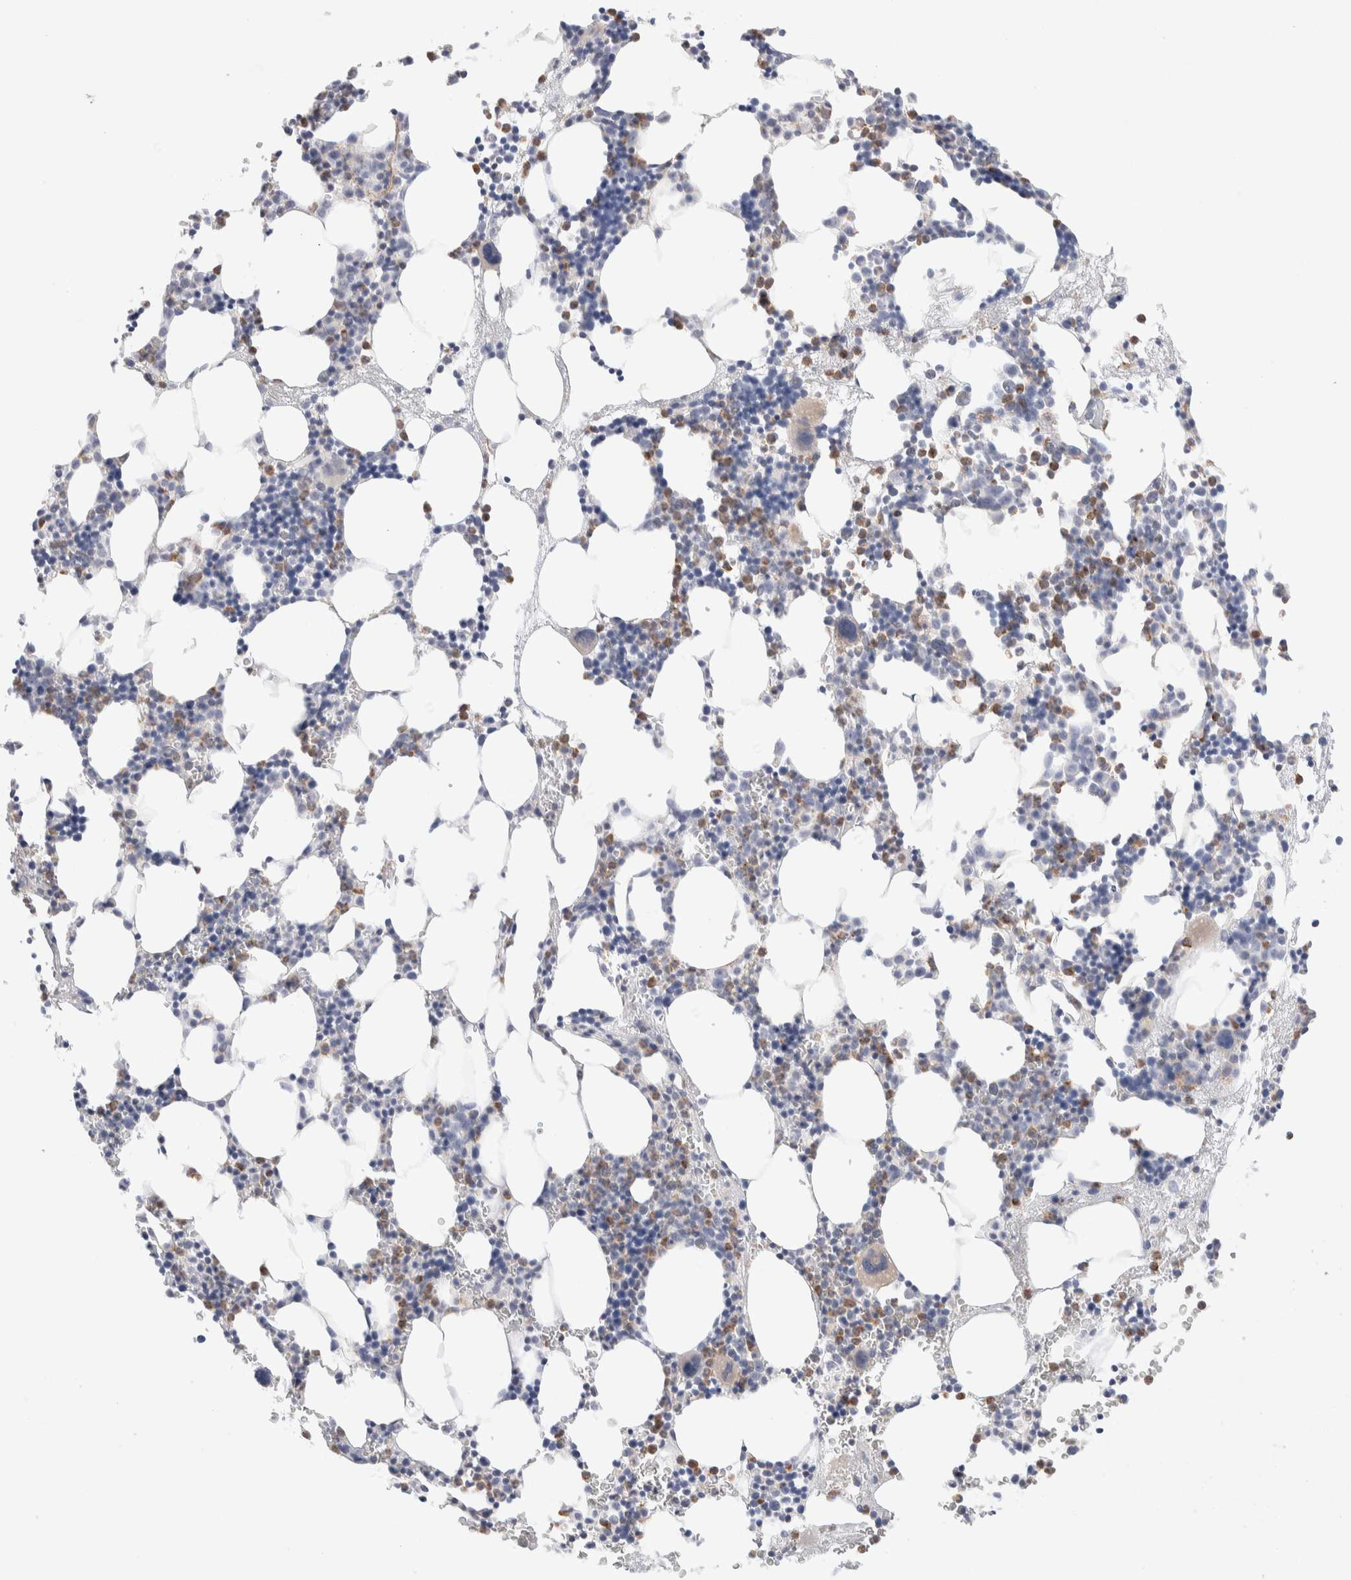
{"staining": {"intensity": "moderate", "quantity": "<25%", "location": "cytoplasmic/membranous,nuclear"}, "tissue": "bone marrow", "cell_type": "Hematopoietic cells", "image_type": "normal", "snomed": [{"axis": "morphology", "description": "Normal tissue, NOS"}, {"axis": "morphology", "description": "Inflammation, NOS"}, {"axis": "topography", "description": "Bone marrow"}], "caption": "Approximately <25% of hematopoietic cells in unremarkable human bone marrow demonstrate moderate cytoplasmic/membranous,nuclear protein positivity as visualized by brown immunohistochemical staining.", "gene": "SEPTIN4", "patient": {"sex": "female", "age": 67}}